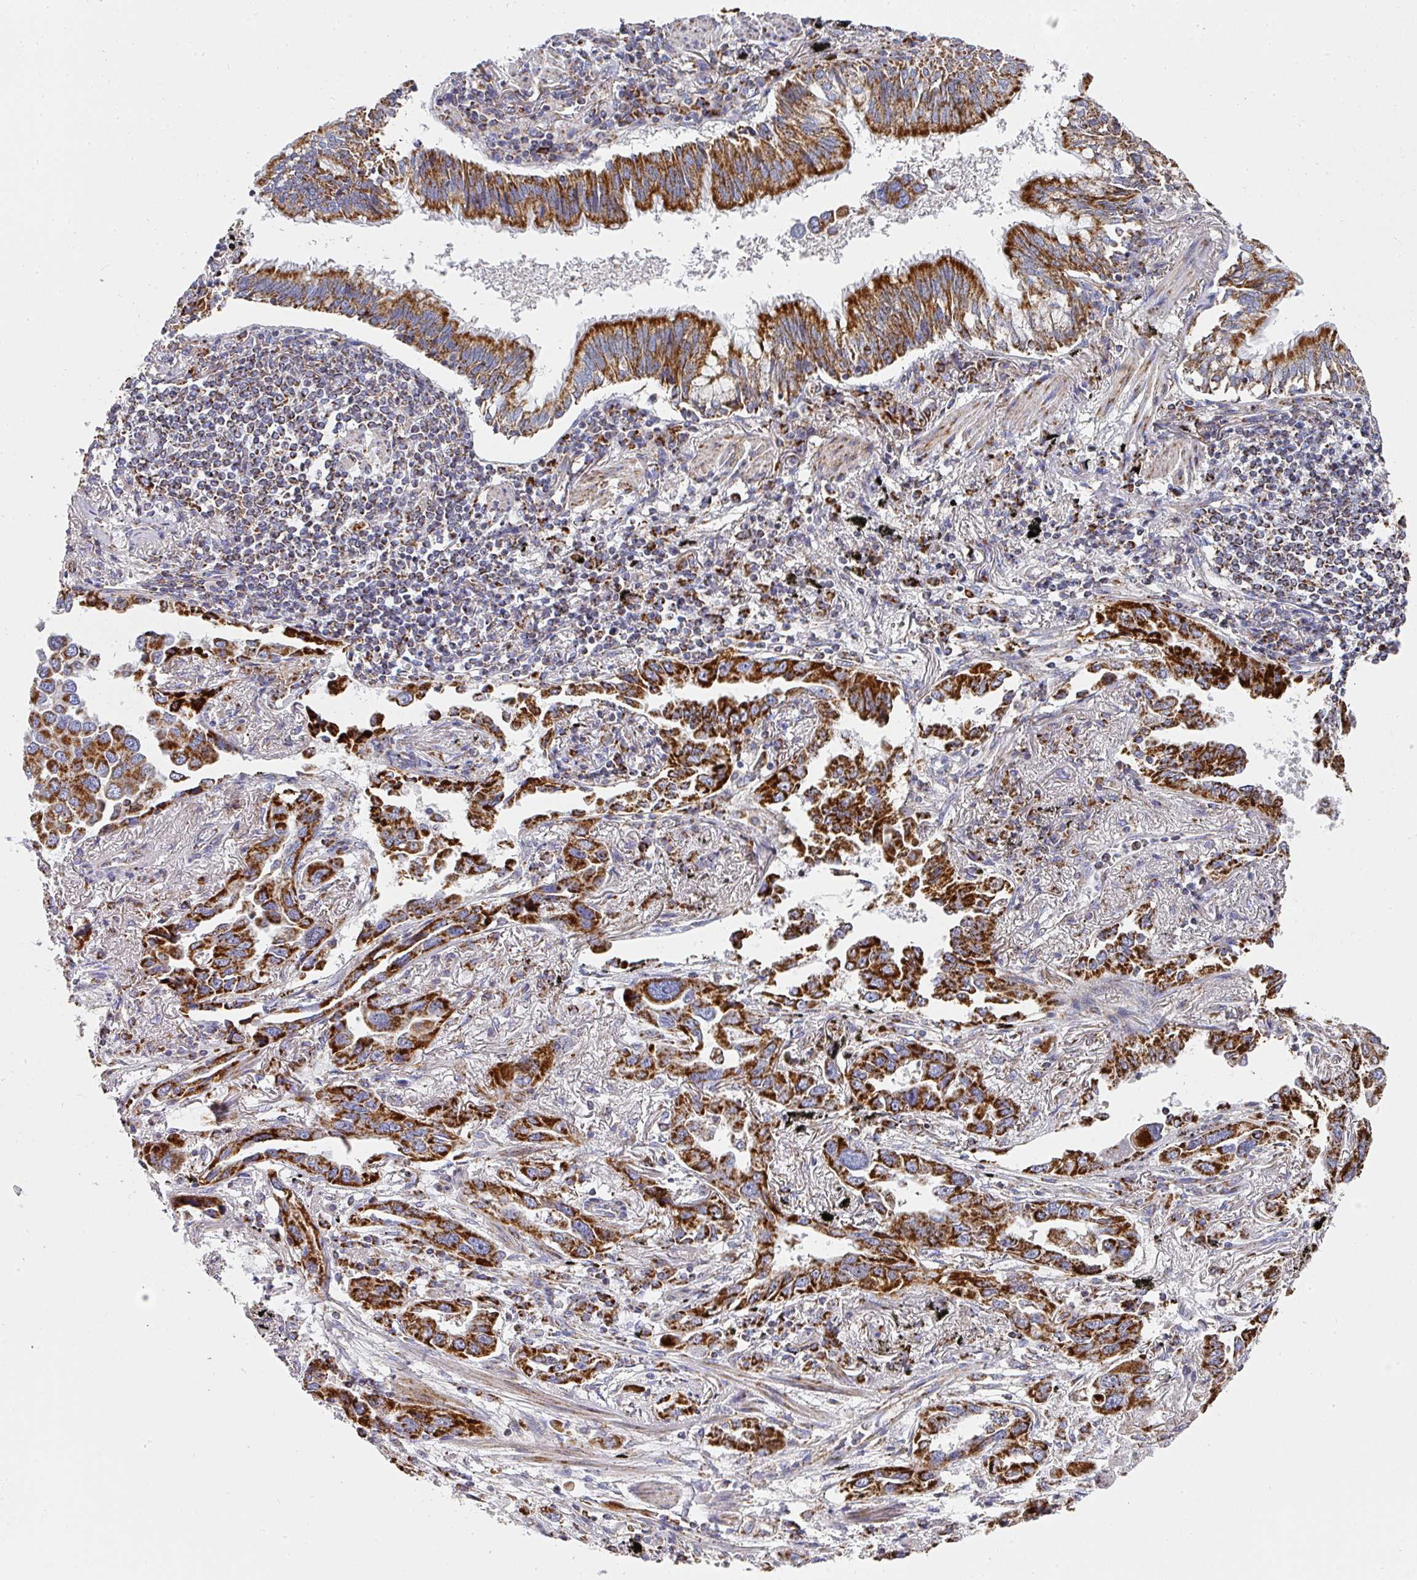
{"staining": {"intensity": "strong", "quantity": ">75%", "location": "cytoplasmic/membranous"}, "tissue": "lung cancer", "cell_type": "Tumor cells", "image_type": "cancer", "snomed": [{"axis": "morphology", "description": "Adenocarcinoma, NOS"}, {"axis": "topography", "description": "Lung"}], "caption": "A brown stain labels strong cytoplasmic/membranous expression of a protein in human lung cancer (adenocarcinoma) tumor cells.", "gene": "UQCRFS1", "patient": {"sex": "male", "age": 67}}